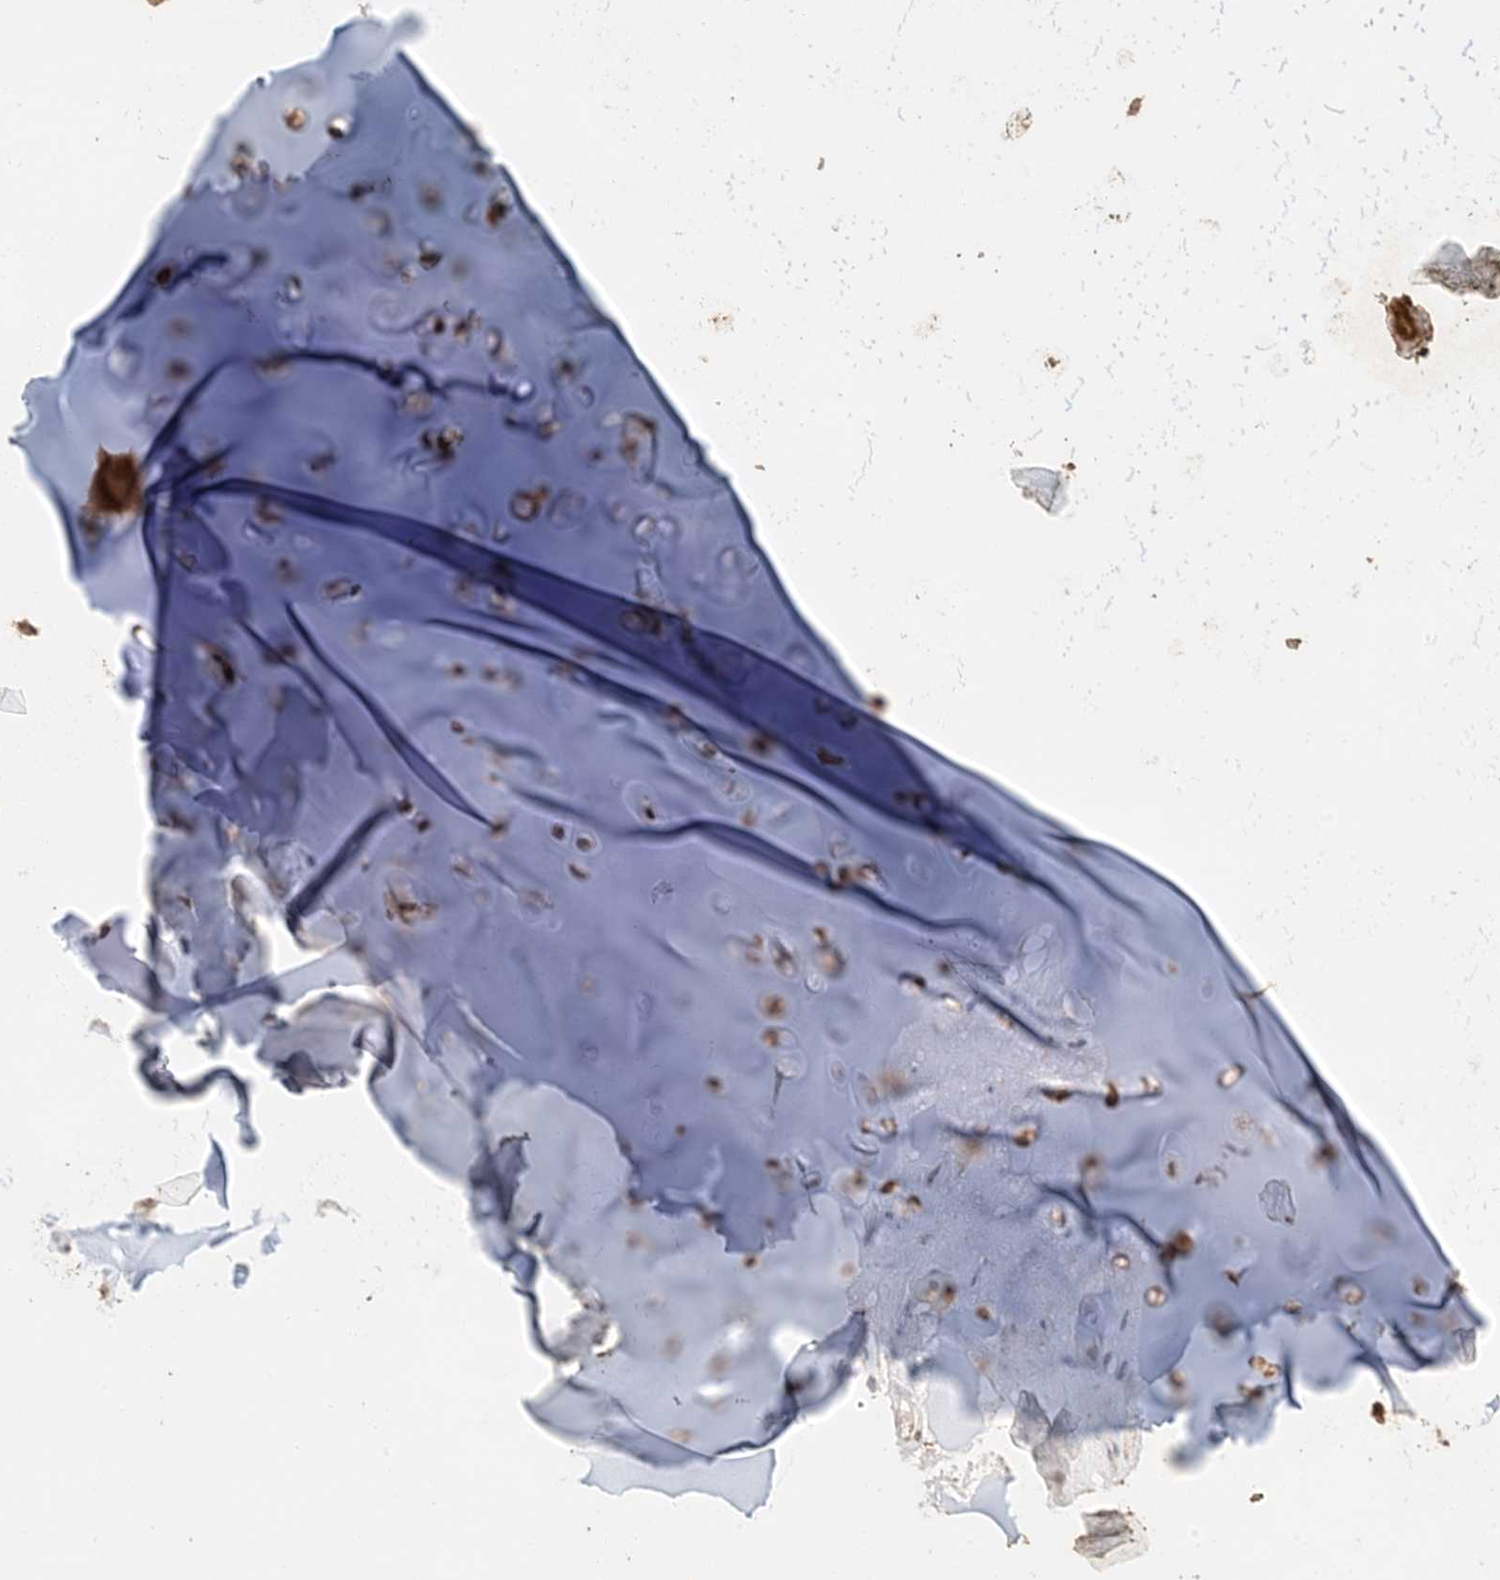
{"staining": {"intensity": "moderate", "quantity": ">75%", "location": "nuclear"}, "tissue": "adipose tissue", "cell_type": "Adipocytes", "image_type": "normal", "snomed": [{"axis": "morphology", "description": "Normal tissue, NOS"}, {"axis": "morphology", "description": "Basal cell carcinoma"}, {"axis": "topography", "description": "Cartilage tissue"}, {"axis": "topography", "description": "Nasopharynx"}, {"axis": "topography", "description": "Oral tissue"}], "caption": "Brown immunohistochemical staining in benign adipose tissue exhibits moderate nuclear positivity in approximately >75% of adipocytes.", "gene": "ATP13A2", "patient": {"sex": "female", "age": 77}}